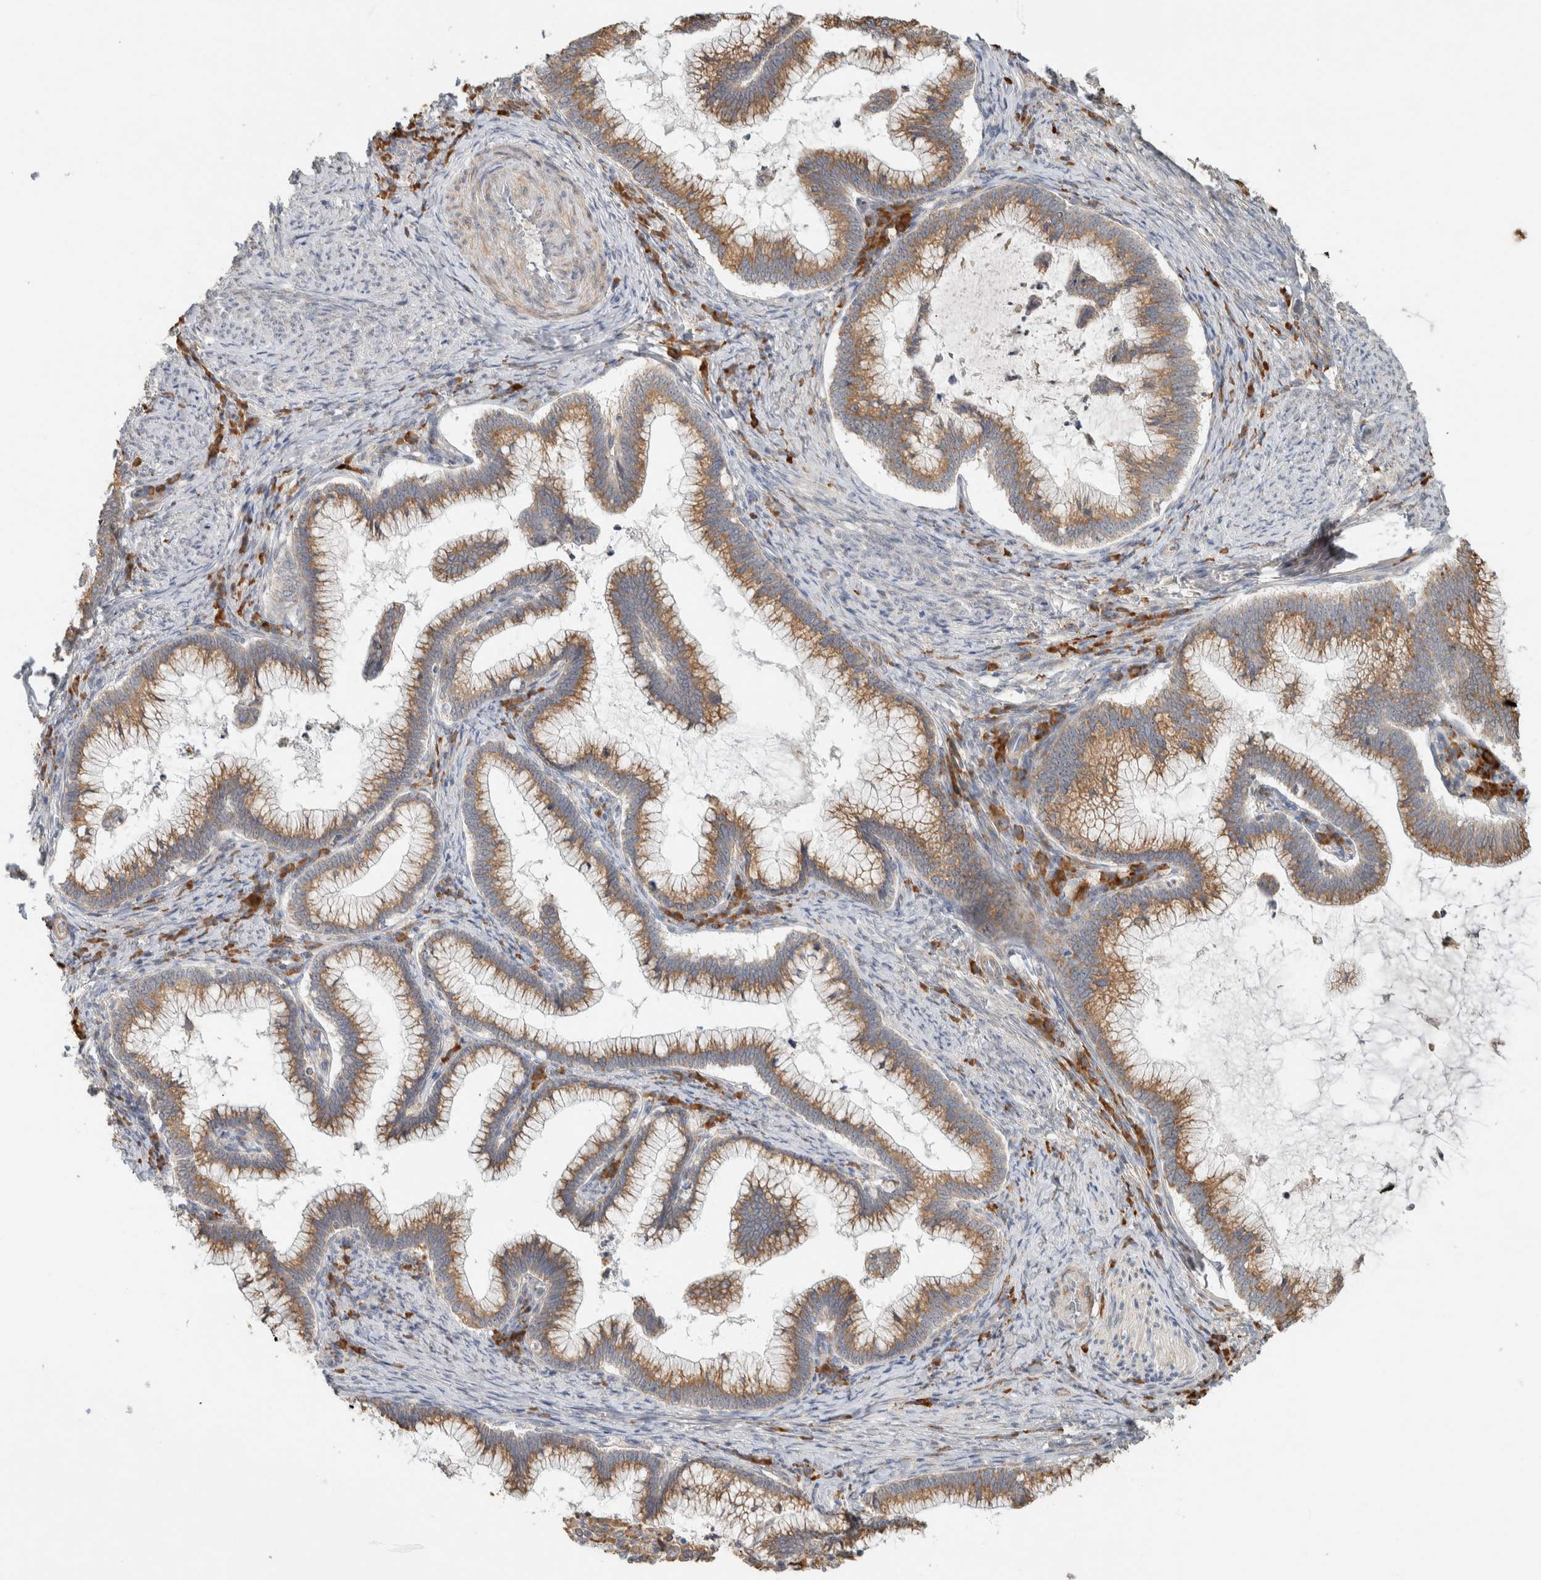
{"staining": {"intensity": "moderate", "quantity": ">75%", "location": "cytoplasmic/membranous"}, "tissue": "cervical cancer", "cell_type": "Tumor cells", "image_type": "cancer", "snomed": [{"axis": "morphology", "description": "Adenocarcinoma, NOS"}, {"axis": "topography", "description": "Cervix"}], "caption": "The image displays immunohistochemical staining of cervical cancer (adenocarcinoma). There is moderate cytoplasmic/membranous positivity is identified in about >75% of tumor cells.", "gene": "KLHL40", "patient": {"sex": "female", "age": 36}}